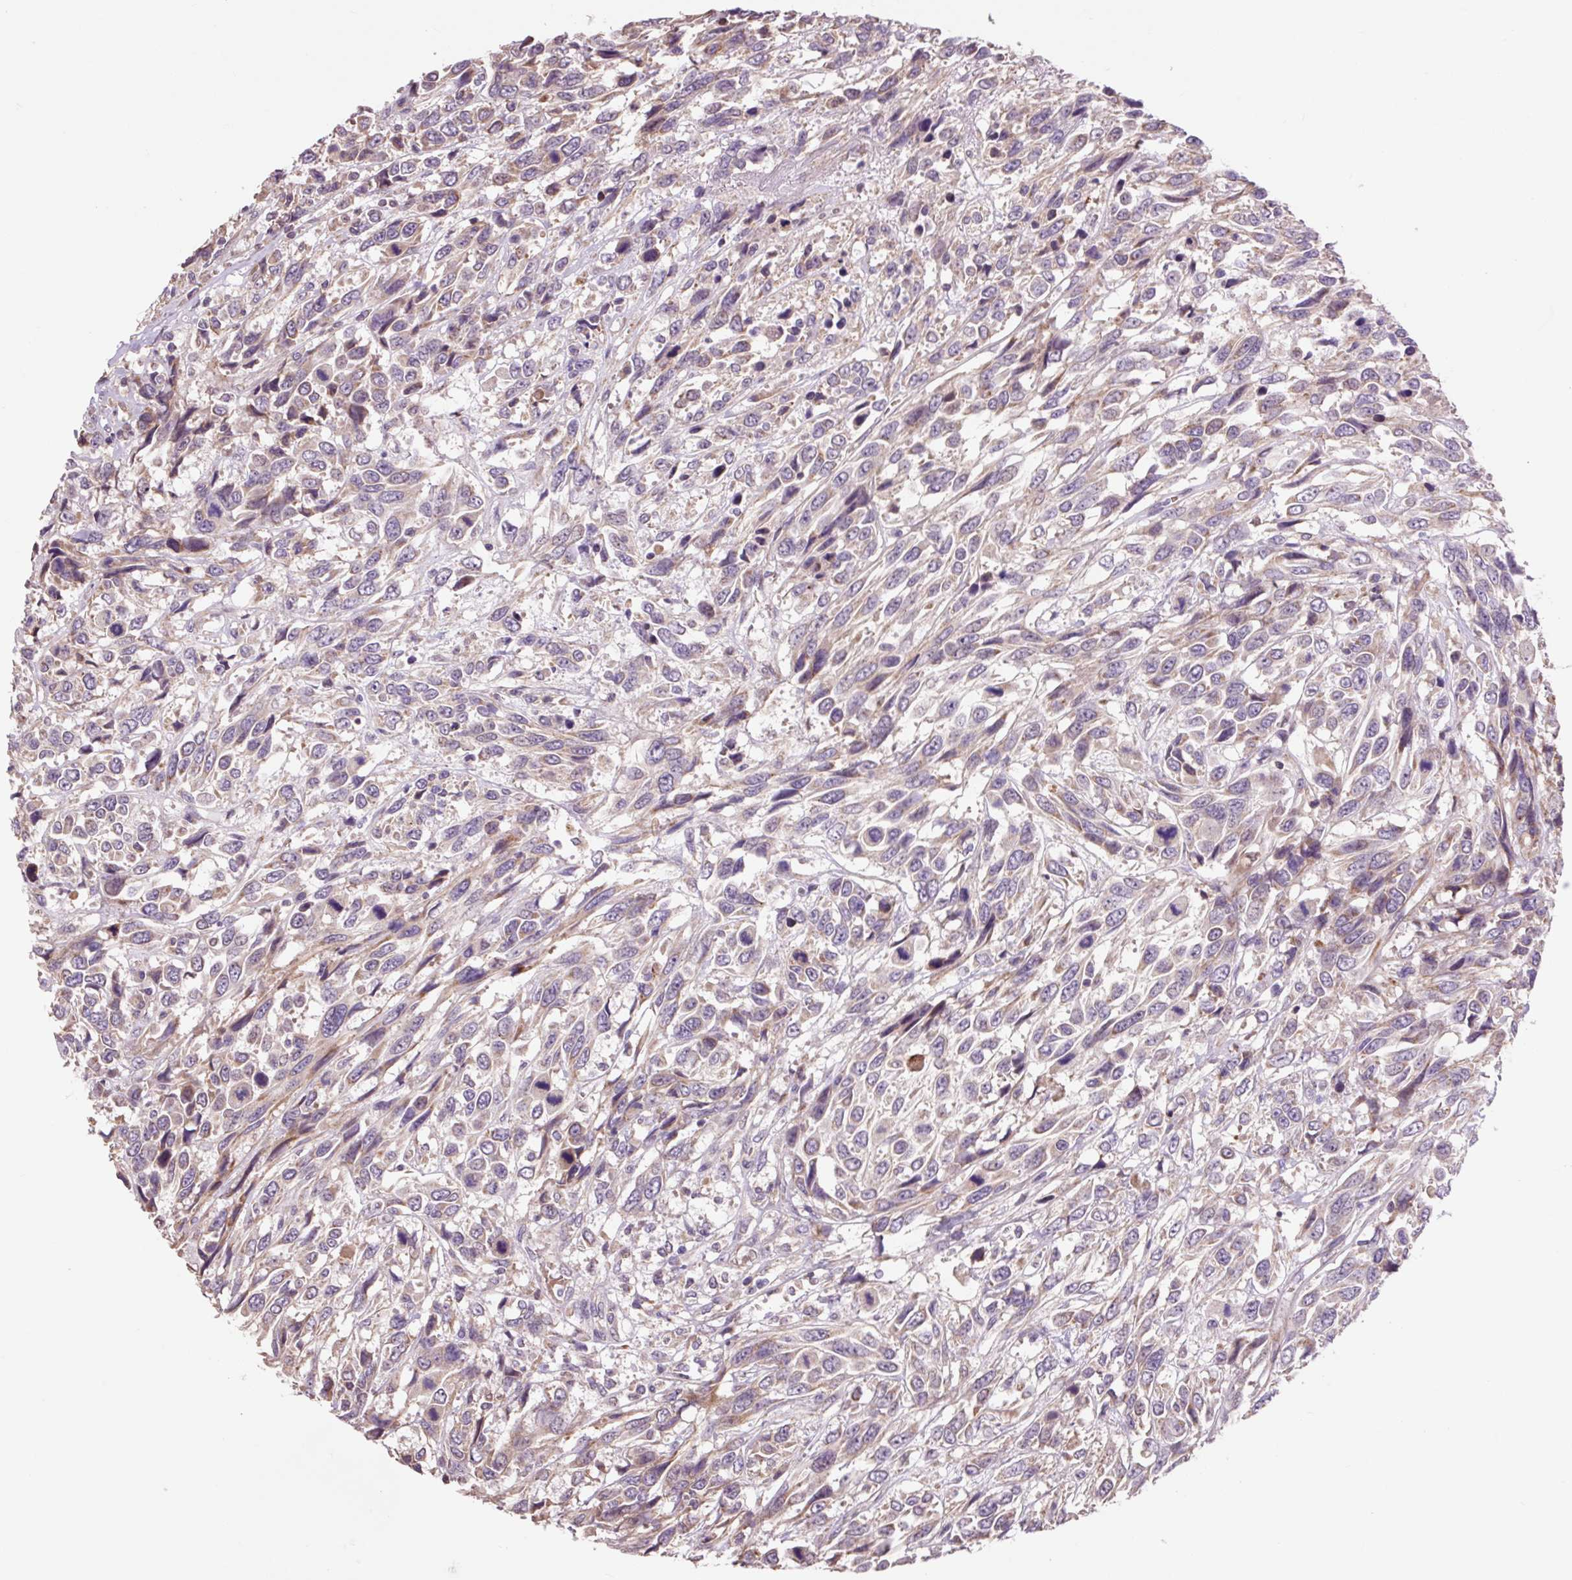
{"staining": {"intensity": "weak", "quantity": ">75%", "location": "cytoplasmic/membranous"}, "tissue": "urothelial cancer", "cell_type": "Tumor cells", "image_type": "cancer", "snomed": [{"axis": "morphology", "description": "Urothelial carcinoma, High grade"}, {"axis": "topography", "description": "Urinary bladder"}], "caption": "Human urothelial carcinoma (high-grade) stained with a protein marker displays weak staining in tumor cells.", "gene": "PRIMPOL", "patient": {"sex": "female", "age": 70}}